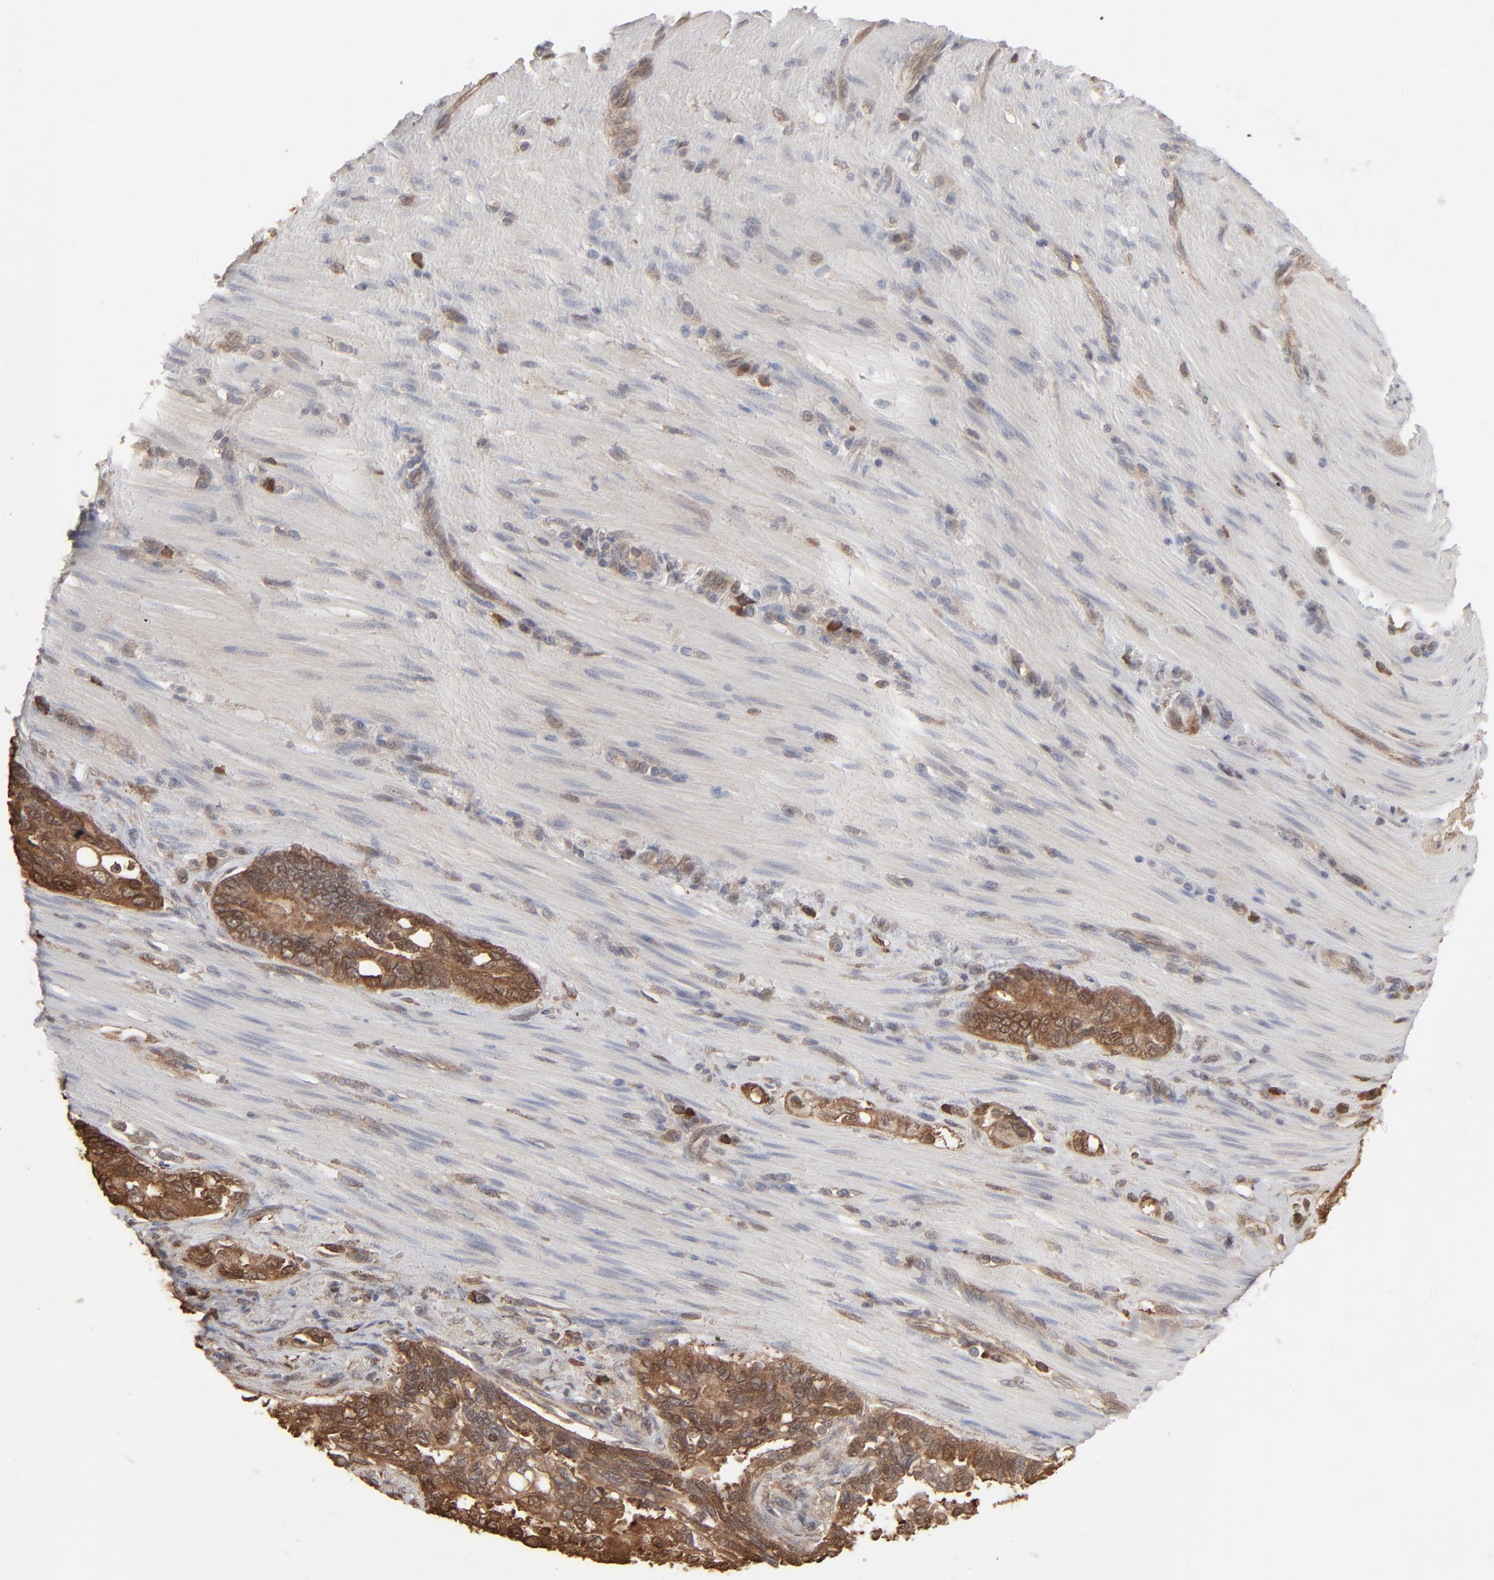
{"staining": {"intensity": "strong", "quantity": ">75%", "location": "cytoplasmic/membranous"}, "tissue": "pancreatic cancer", "cell_type": "Tumor cells", "image_type": "cancer", "snomed": [{"axis": "morphology", "description": "Normal tissue, NOS"}, {"axis": "topography", "description": "Pancreas"}], "caption": "The histopathology image demonstrates a brown stain indicating the presence of a protein in the cytoplasmic/membranous of tumor cells in pancreatic cancer. The staining was performed using DAB, with brown indicating positive protein expression. Nuclei are stained blue with hematoxylin.", "gene": "NME1-NME2", "patient": {"sex": "male", "age": 42}}